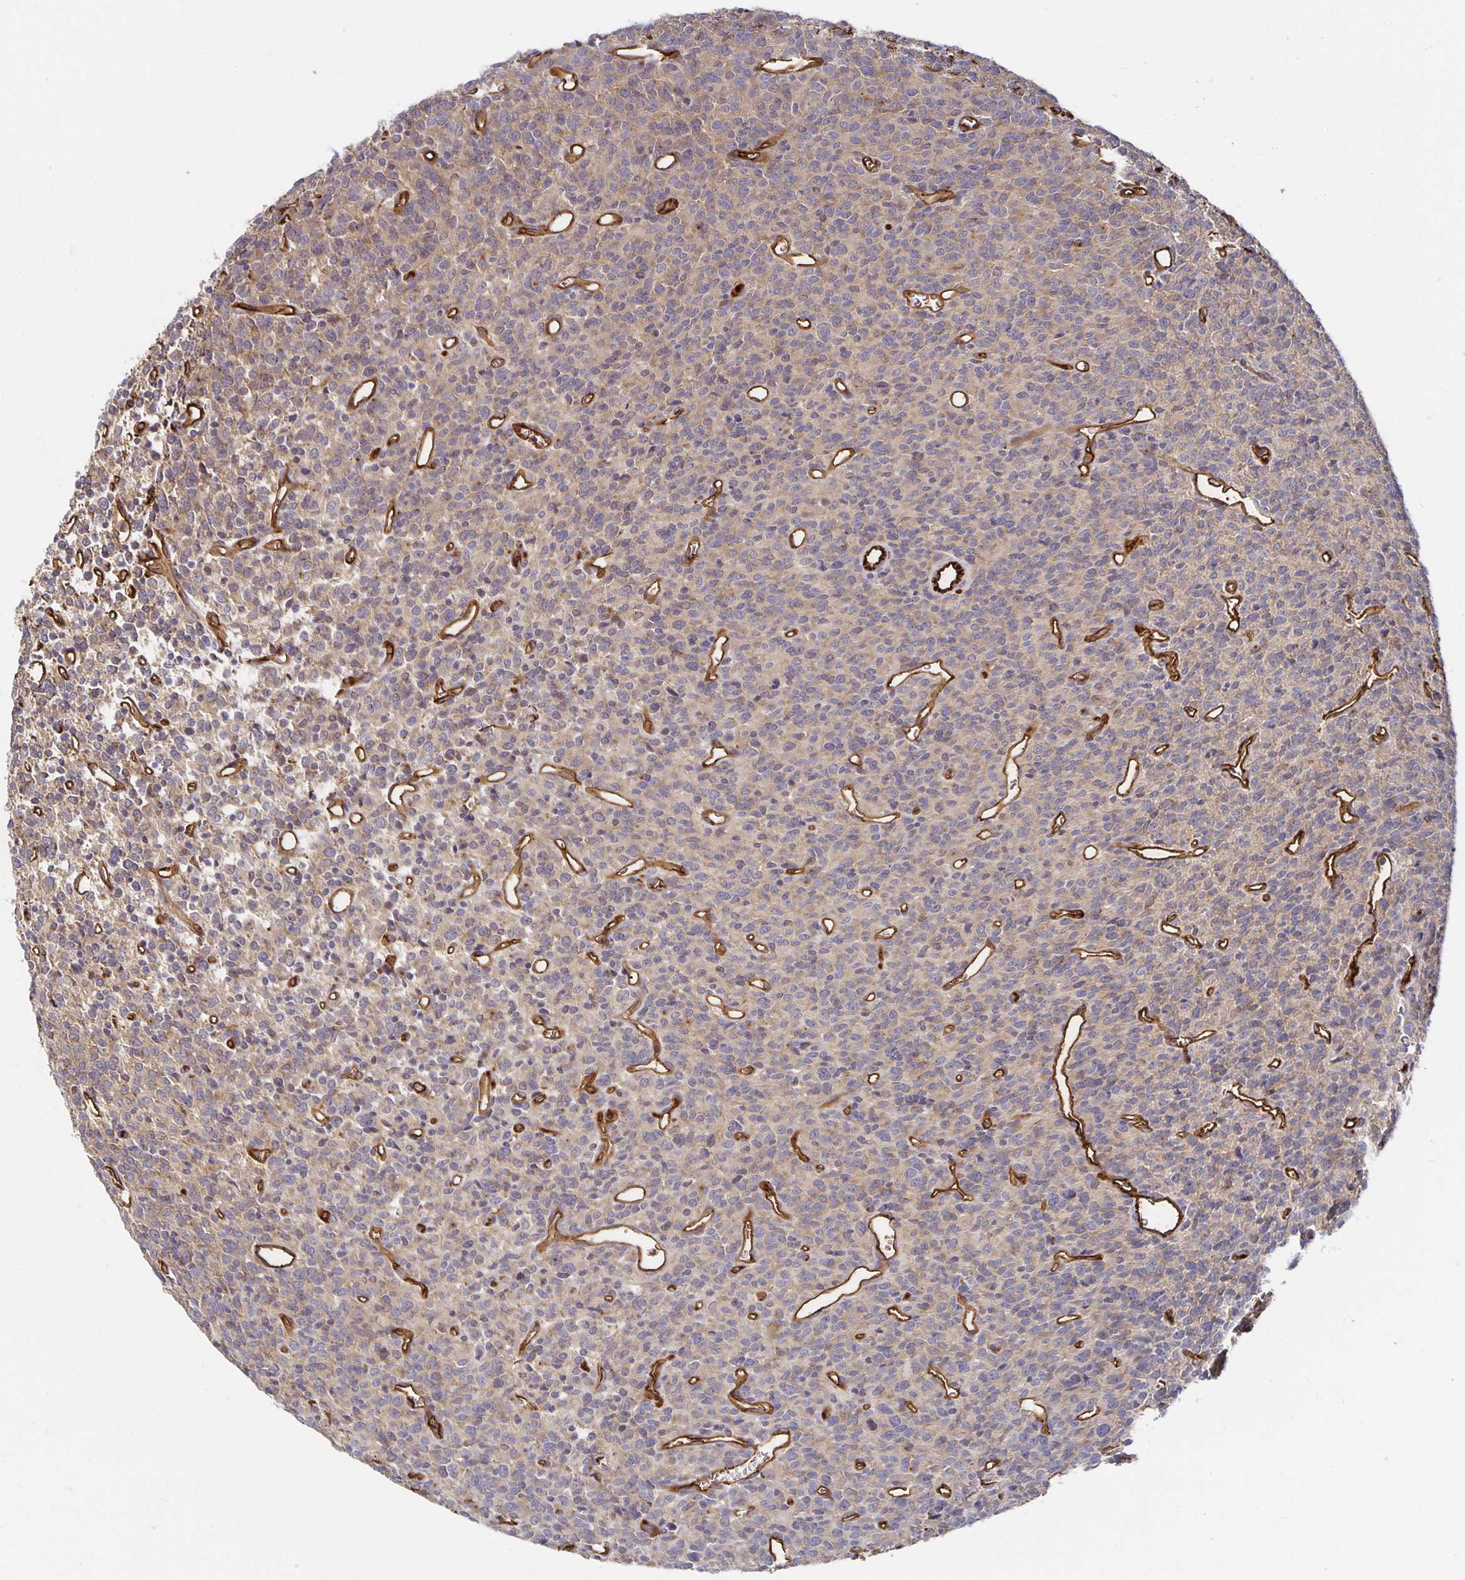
{"staining": {"intensity": "weak", "quantity": "<25%", "location": "cytoplasmic/membranous"}, "tissue": "glioma", "cell_type": "Tumor cells", "image_type": "cancer", "snomed": [{"axis": "morphology", "description": "Glioma, malignant, High grade"}, {"axis": "topography", "description": "Brain"}], "caption": "The histopathology image displays no significant positivity in tumor cells of glioma.", "gene": "PODXL", "patient": {"sex": "male", "age": 76}}